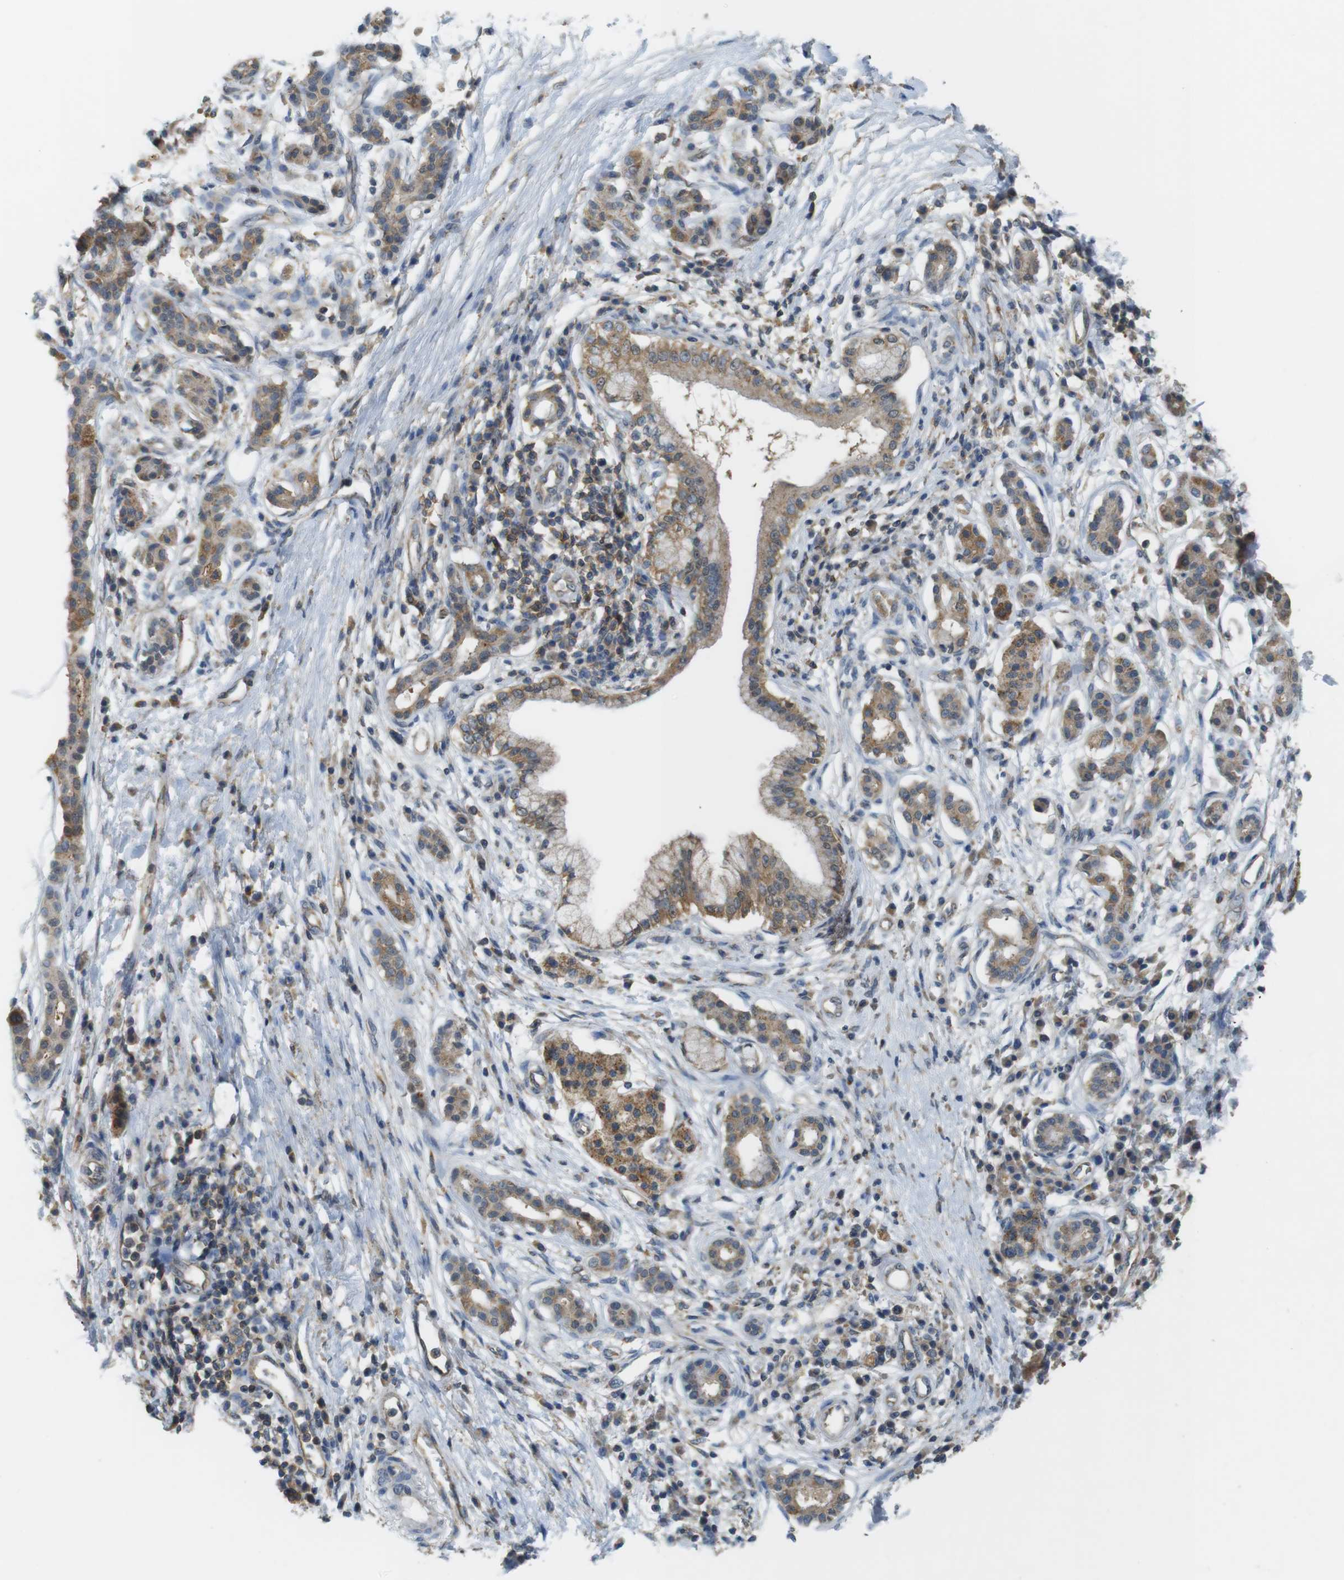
{"staining": {"intensity": "moderate", "quantity": ">75%", "location": "cytoplasmic/membranous"}, "tissue": "pancreatic cancer", "cell_type": "Tumor cells", "image_type": "cancer", "snomed": [{"axis": "morphology", "description": "Adenocarcinoma, NOS"}, {"axis": "topography", "description": "Pancreas"}], "caption": "A medium amount of moderate cytoplasmic/membranous positivity is seen in about >75% of tumor cells in pancreatic cancer tissue.", "gene": "BRI3BP", "patient": {"sex": "male", "age": 77}}